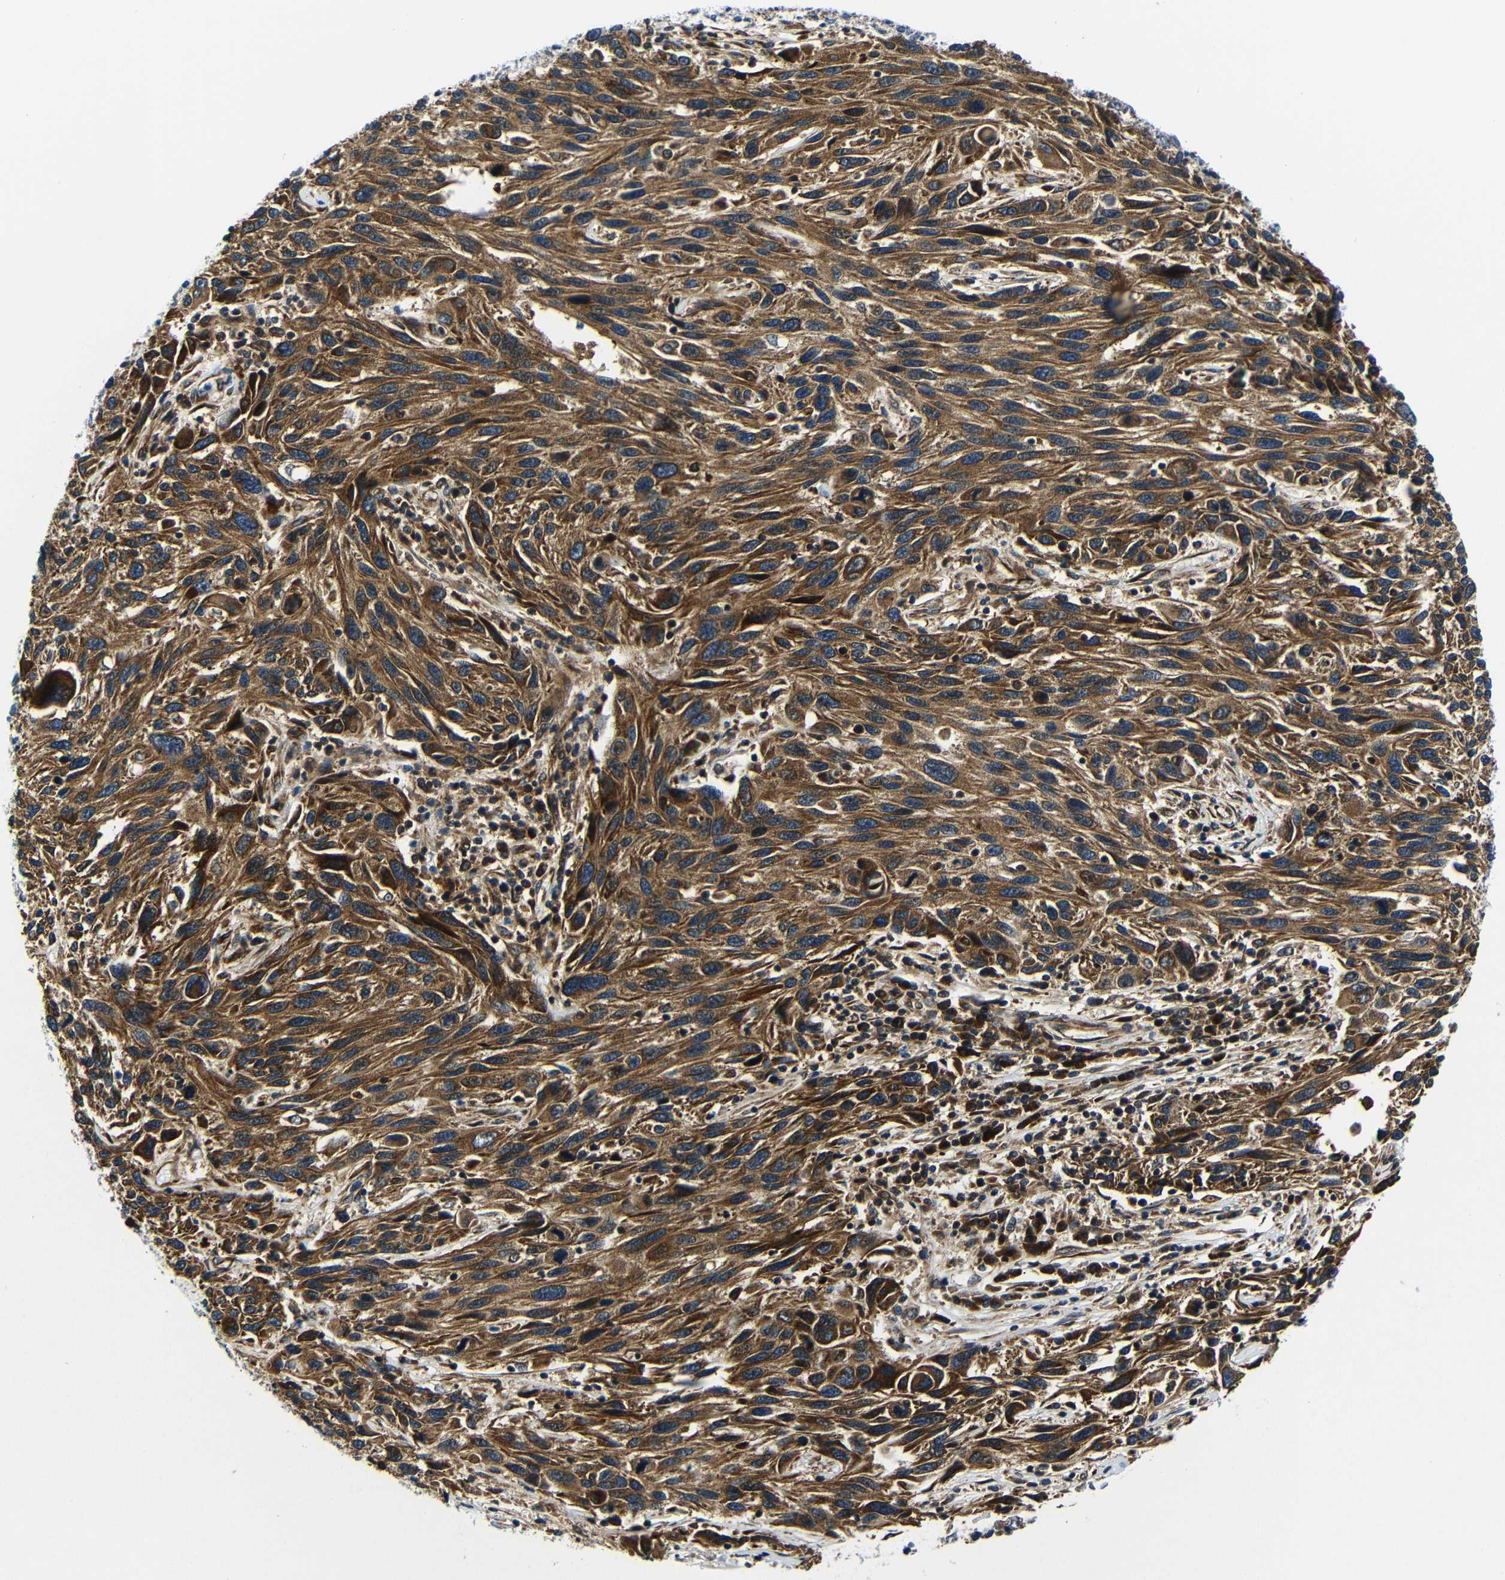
{"staining": {"intensity": "moderate", "quantity": ">75%", "location": "cytoplasmic/membranous"}, "tissue": "melanoma", "cell_type": "Tumor cells", "image_type": "cancer", "snomed": [{"axis": "morphology", "description": "Malignant melanoma, NOS"}, {"axis": "topography", "description": "Skin"}], "caption": "High-power microscopy captured an immunohistochemistry (IHC) photomicrograph of melanoma, revealing moderate cytoplasmic/membranous expression in about >75% of tumor cells.", "gene": "ABCE1", "patient": {"sex": "male", "age": 53}}